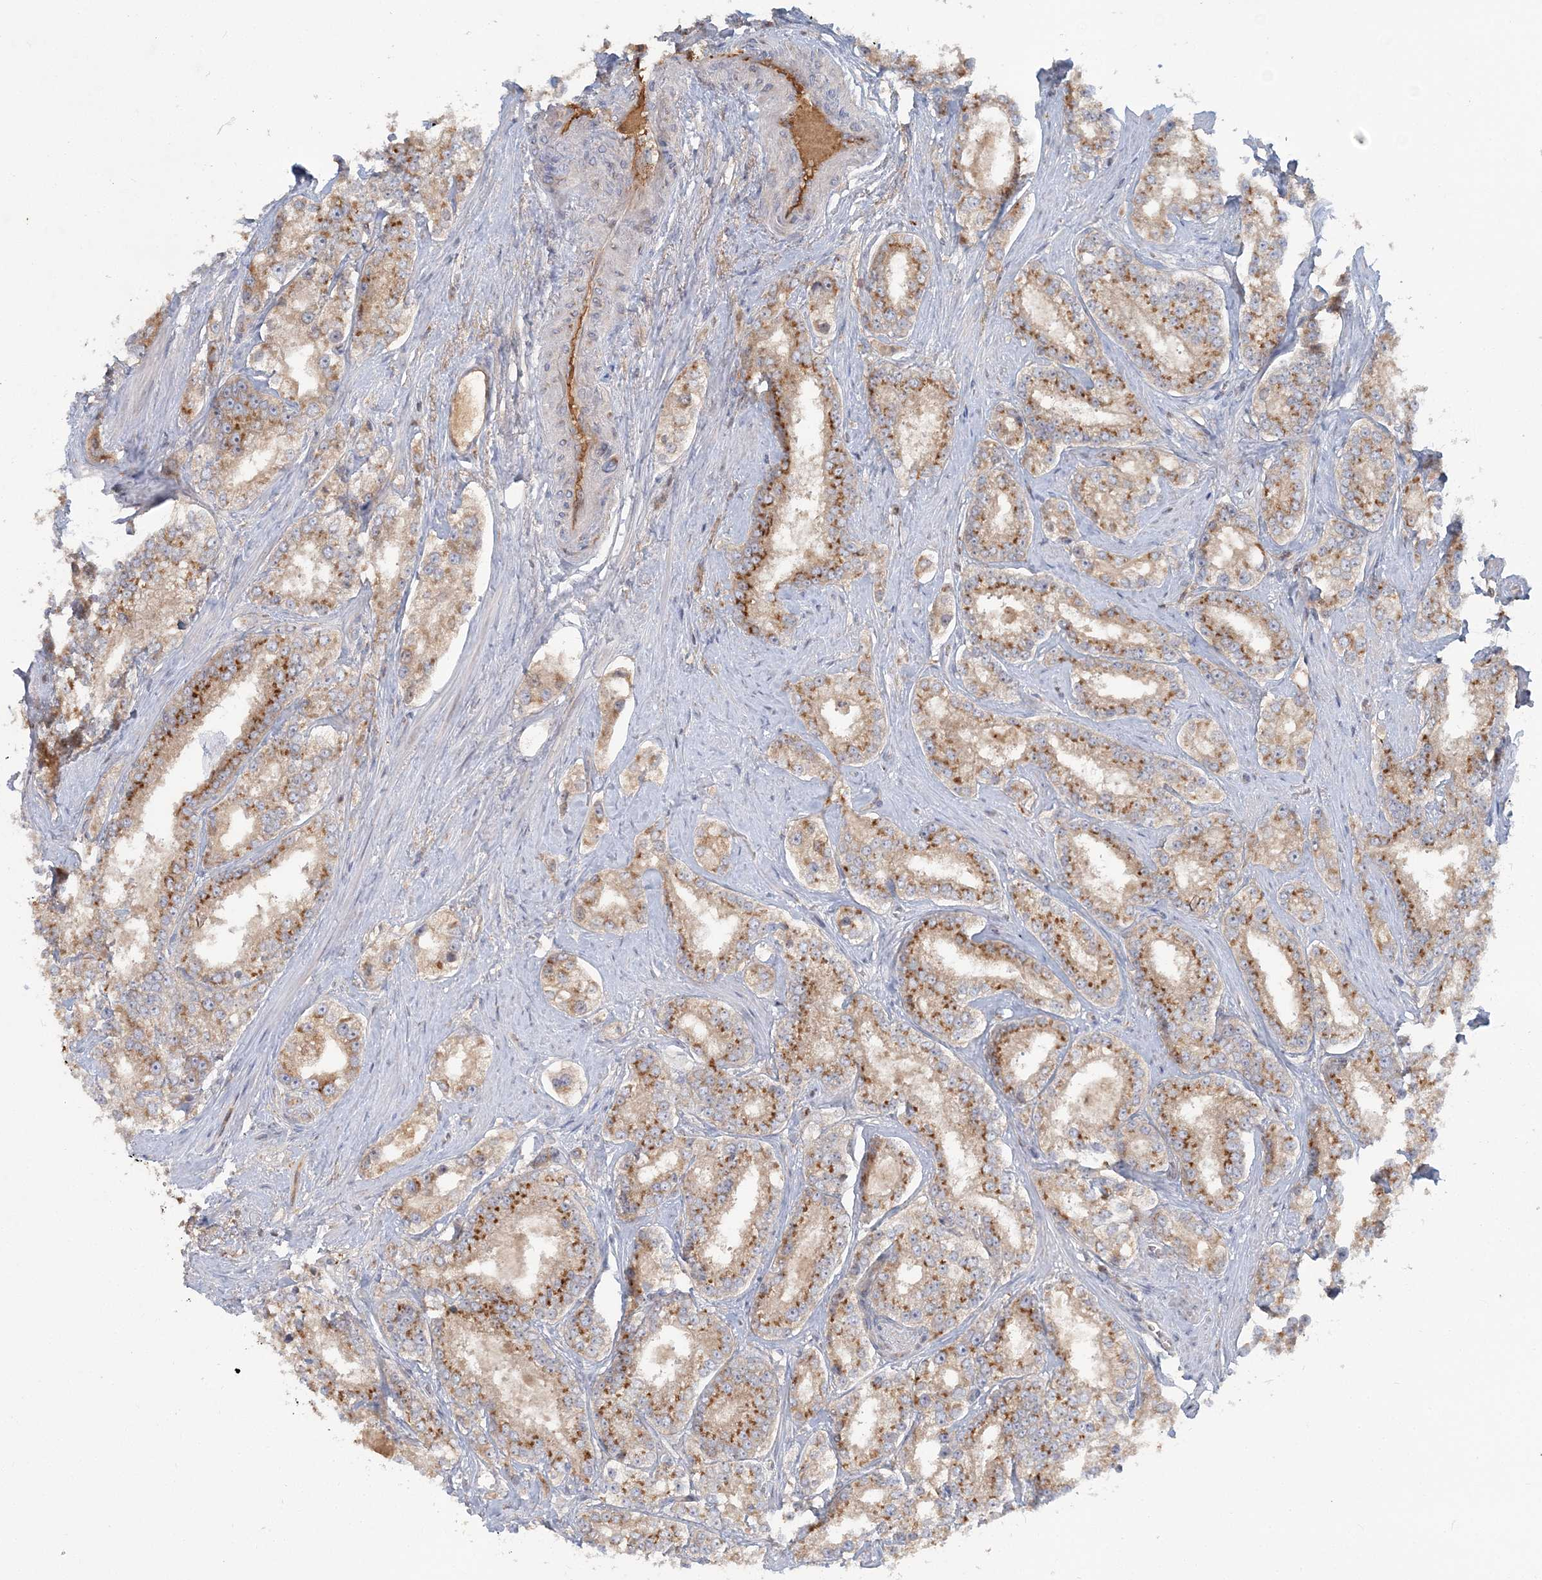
{"staining": {"intensity": "moderate", "quantity": ">75%", "location": "cytoplasmic/membranous"}, "tissue": "prostate cancer", "cell_type": "Tumor cells", "image_type": "cancer", "snomed": [{"axis": "morphology", "description": "Normal tissue, NOS"}, {"axis": "morphology", "description": "Adenocarcinoma, High grade"}, {"axis": "topography", "description": "Prostate"}], "caption": "This is a histology image of immunohistochemistry (IHC) staining of prostate cancer (high-grade adenocarcinoma), which shows moderate staining in the cytoplasmic/membranous of tumor cells.", "gene": "AP1AR", "patient": {"sex": "male", "age": 83}}